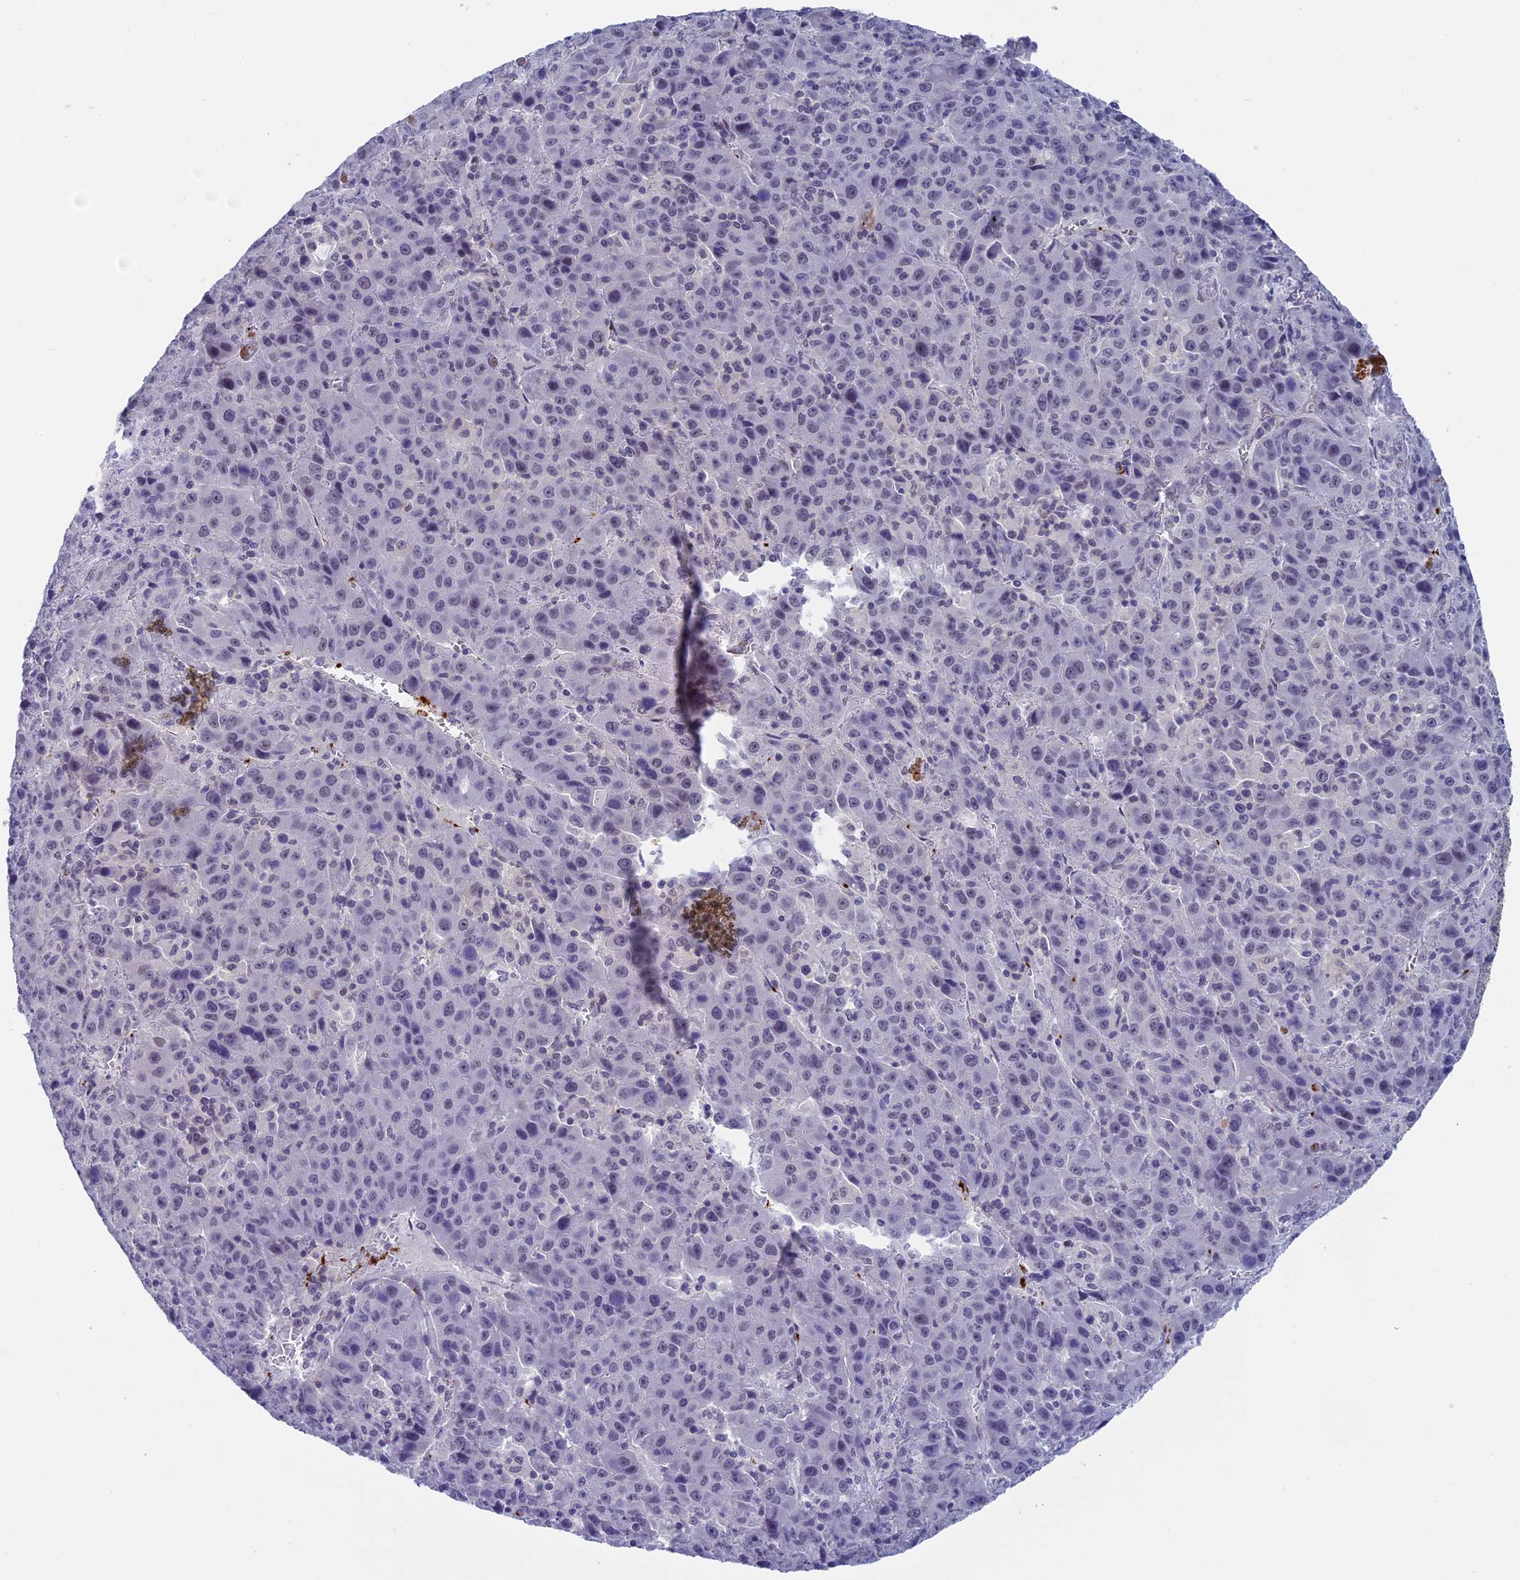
{"staining": {"intensity": "negative", "quantity": "none", "location": "none"}, "tissue": "liver cancer", "cell_type": "Tumor cells", "image_type": "cancer", "snomed": [{"axis": "morphology", "description": "Carcinoma, Hepatocellular, NOS"}, {"axis": "topography", "description": "Liver"}], "caption": "DAB immunohistochemical staining of human liver cancer reveals no significant expression in tumor cells.", "gene": "AIFM2", "patient": {"sex": "female", "age": 53}}